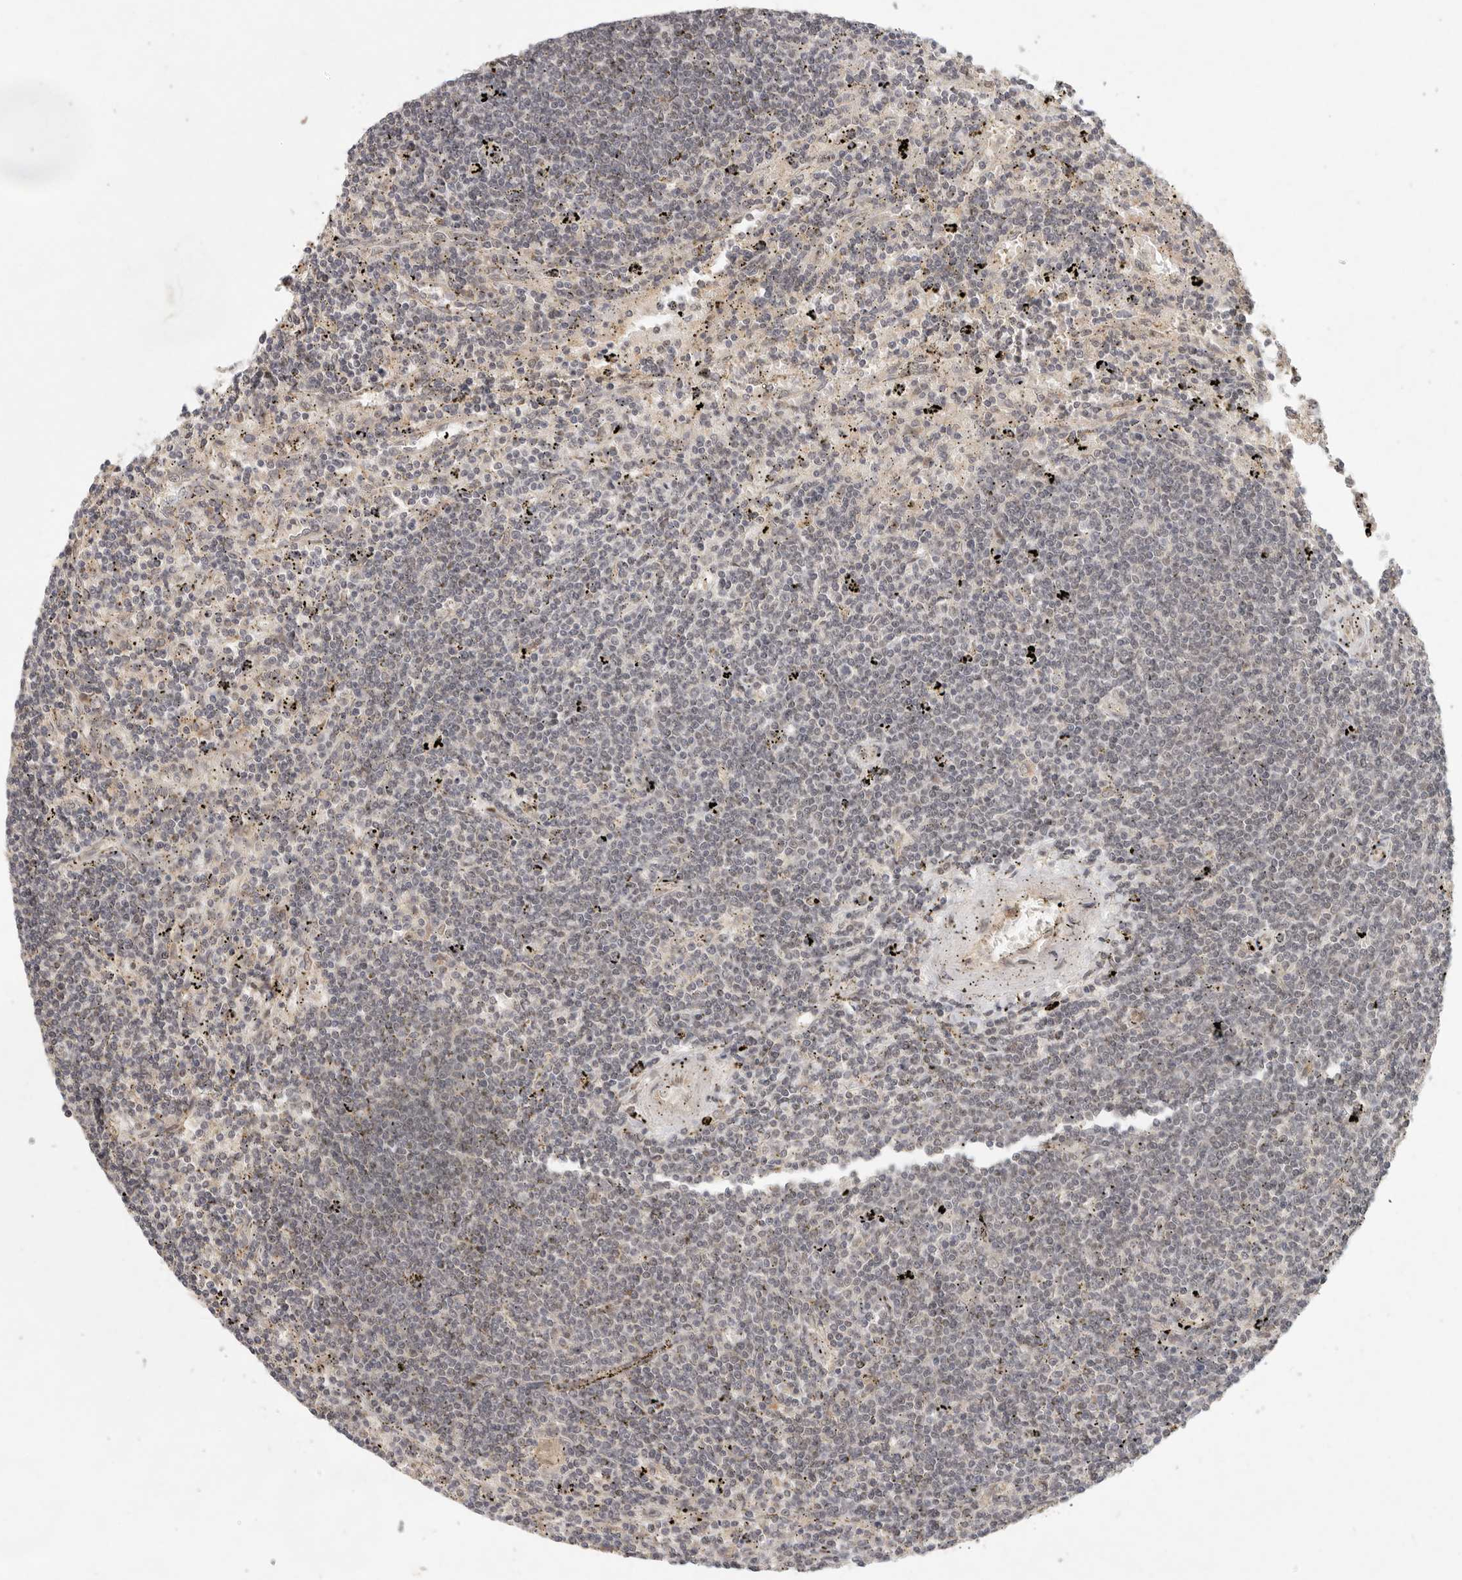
{"staining": {"intensity": "negative", "quantity": "none", "location": "none"}, "tissue": "lymphoma", "cell_type": "Tumor cells", "image_type": "cancer", "snomed": [{"axis": "morphology", "description": "Malignant lymphoma, non-Hodgkin's type, Low grade"}, {"axis": "topography", "description": "Spleen"}], "caption": "Tumor cells are negative for protein expression in human lymphoma.", "gene": "LRRC75A", "patient": {"sex": "male", "age": 76}}